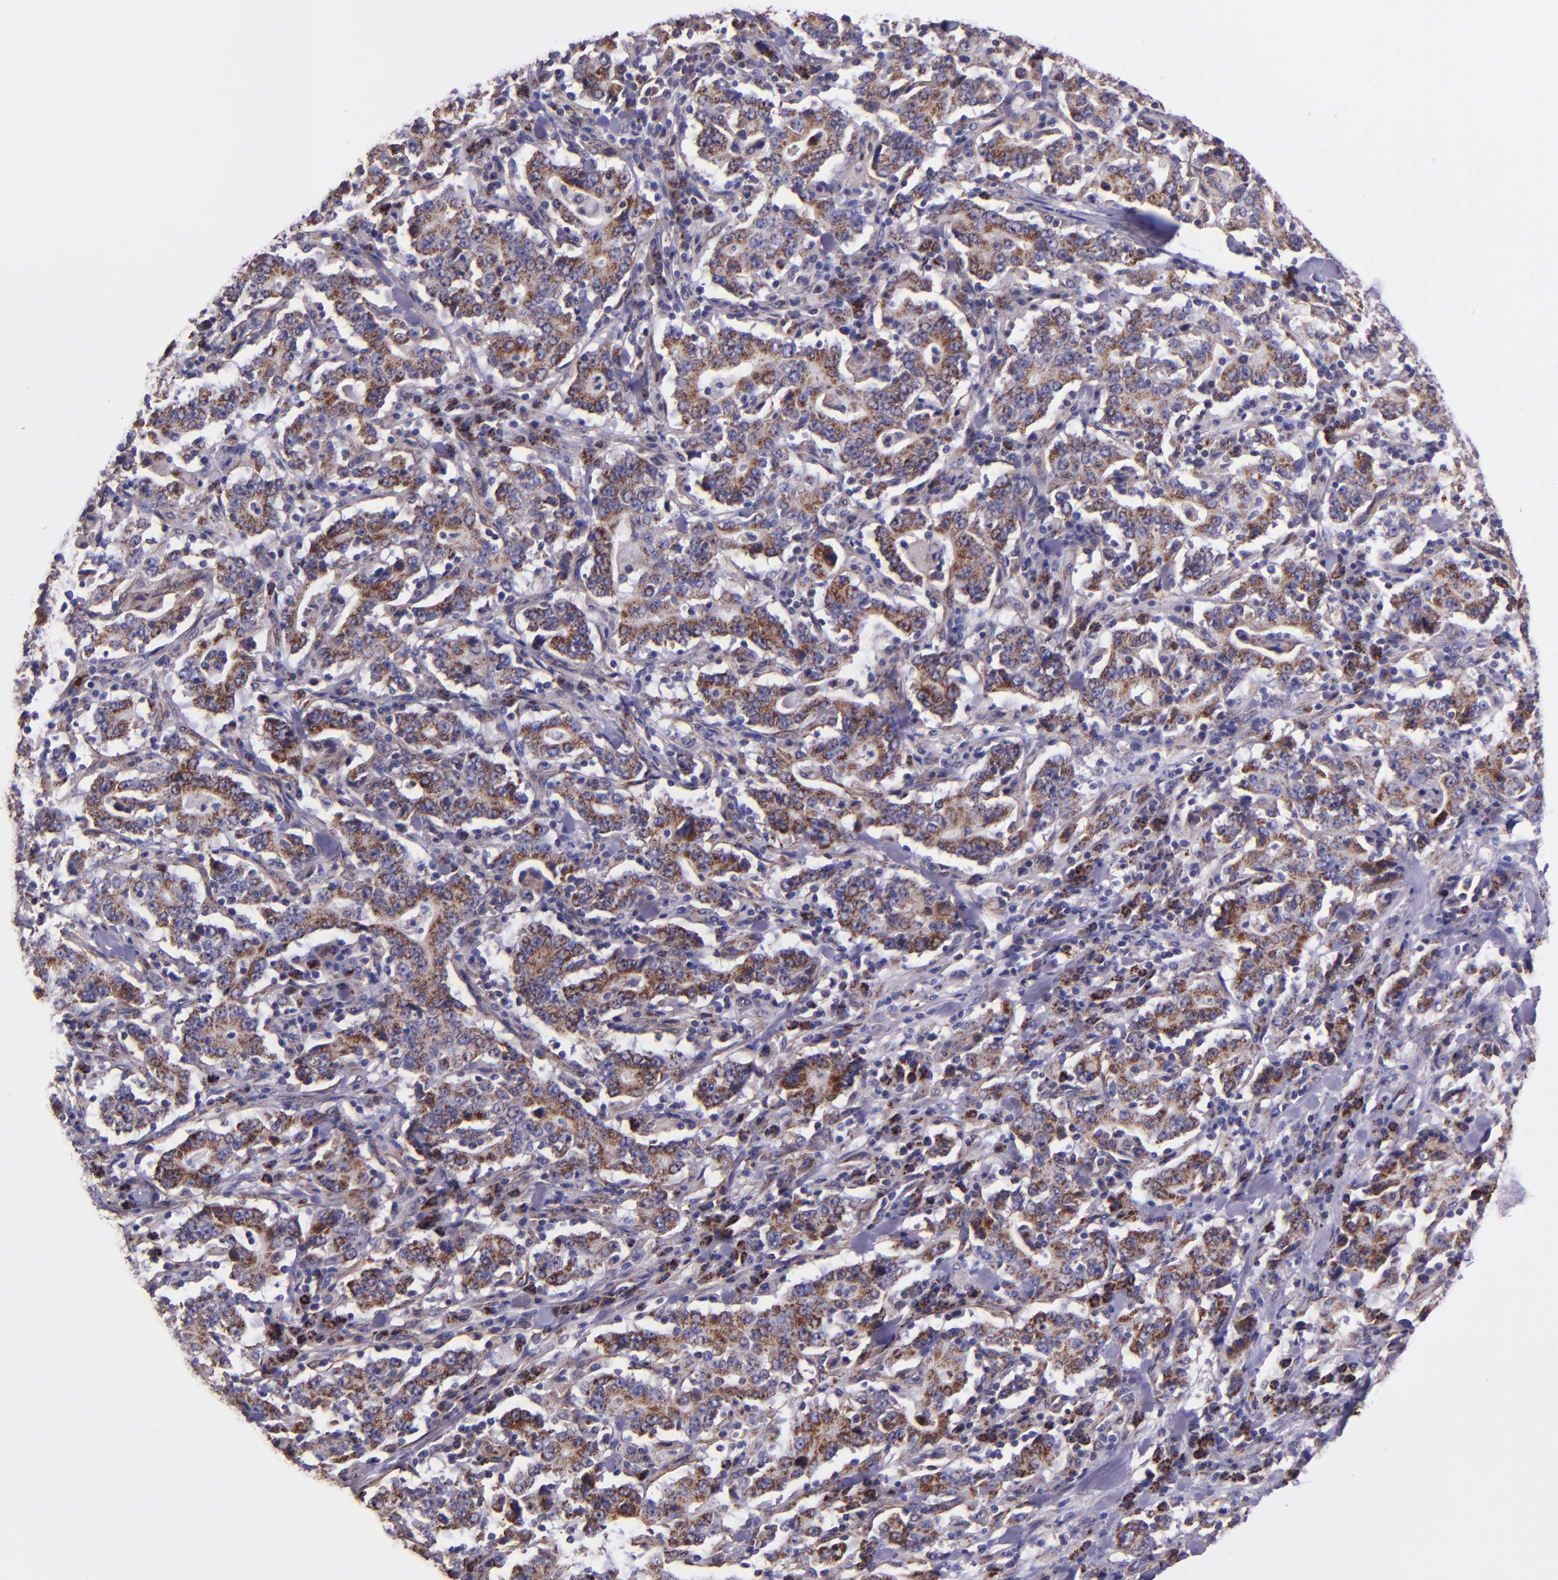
{"staining": {"intensity": "moderate", "quantity": "25%-75%", "location": "cytoplasmic/membranous"}, "tissue": "stomach cancer", "cell_type": "Tumor cells", "image_type": "cancer", "snomed": [{"axis": "morphology", "description": "Normal tissue, NOS"}, {"axis": "morphology", "description": "Adenocarcinoma, NOS"}, {"axis": "topography", "description": "Stomach, upper"}, {"axis": "topography", "description": "Stomach"}], "caption": "IHC image of neoplastic tissue: human stomach cancer (adenocarcinoma) stained using immunohistochemistry (IHC) displays medium levels of moderate protein expression localized specifically in the cytoplasmic/membranous of tumor cells, appearing as a cytoplasmic/membranous brown color.", "gene": "IDH3G", "patient": {"sex": "male", "age": 59}}